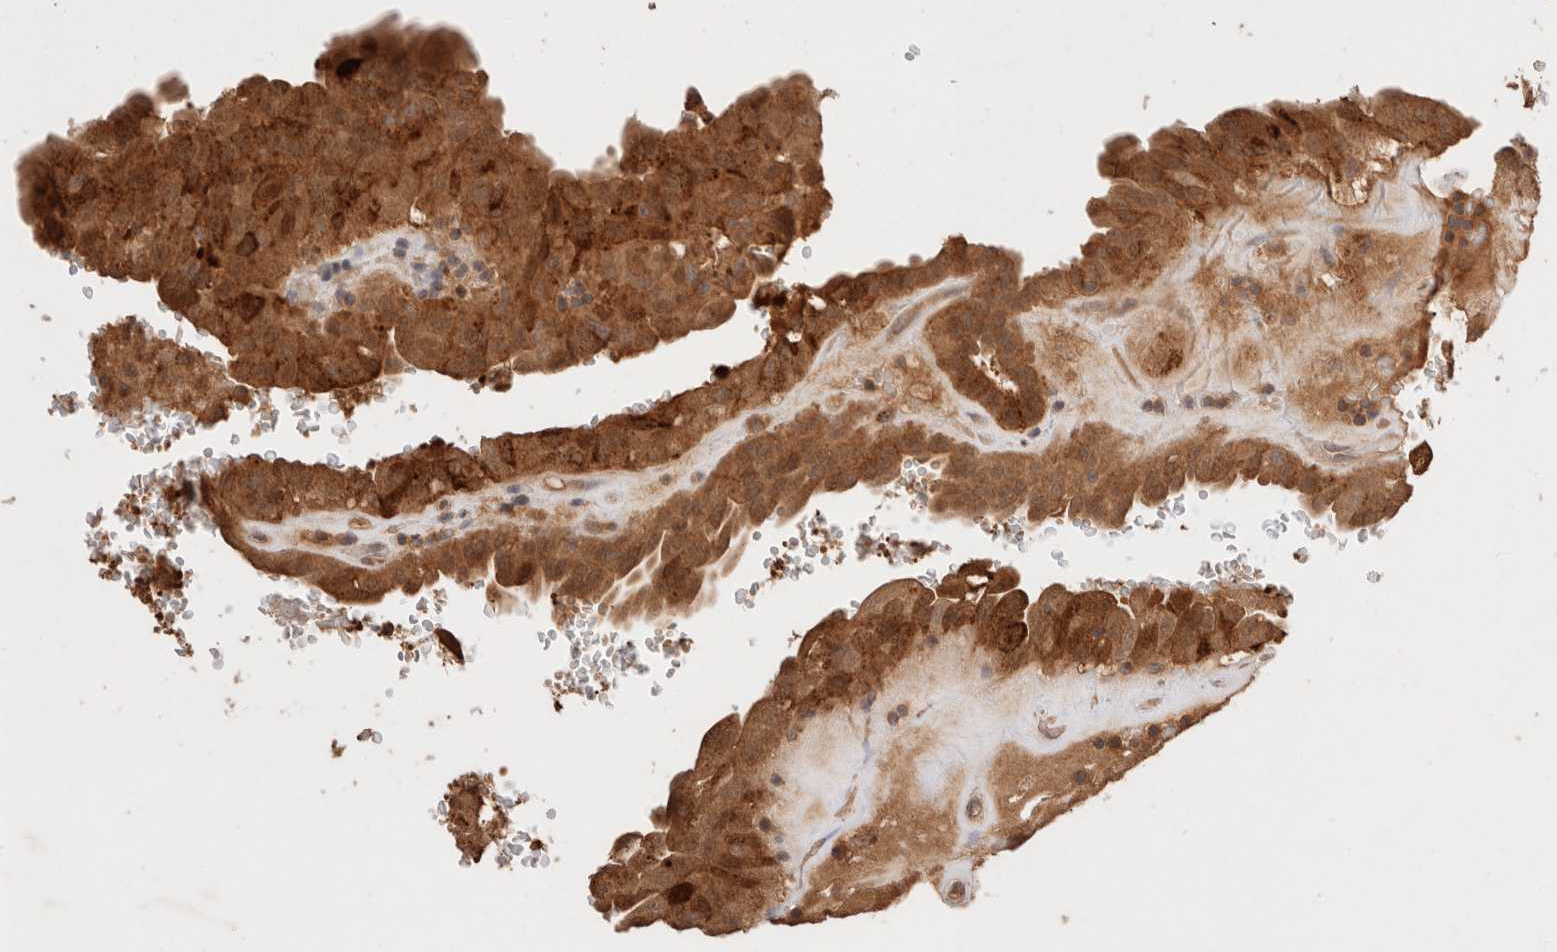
{"staining": {"intensity": "strong", "quantity": ">75%", "location": "cytoplasmic/membranous"}, "tissue": "thyroid cancer", "cell_type": "Tumor cells", "image_type": "cancer", "snomed": [{"axis": "morphology", "description": "Papillary adenocarcinoma, NOS"}, {"axis": "topography", "description": "Thyroid gland"}], "caption": "Thyroid cancer stained with DAB (3,3'-diaminobenzidine) immunohistochemistry shows high levels of strong cytoplasmic/membranous positivity in approximately >75% of tumor cells.", "gene": "CARNMT1", "patient": {"sex": "male", "age": 77}}